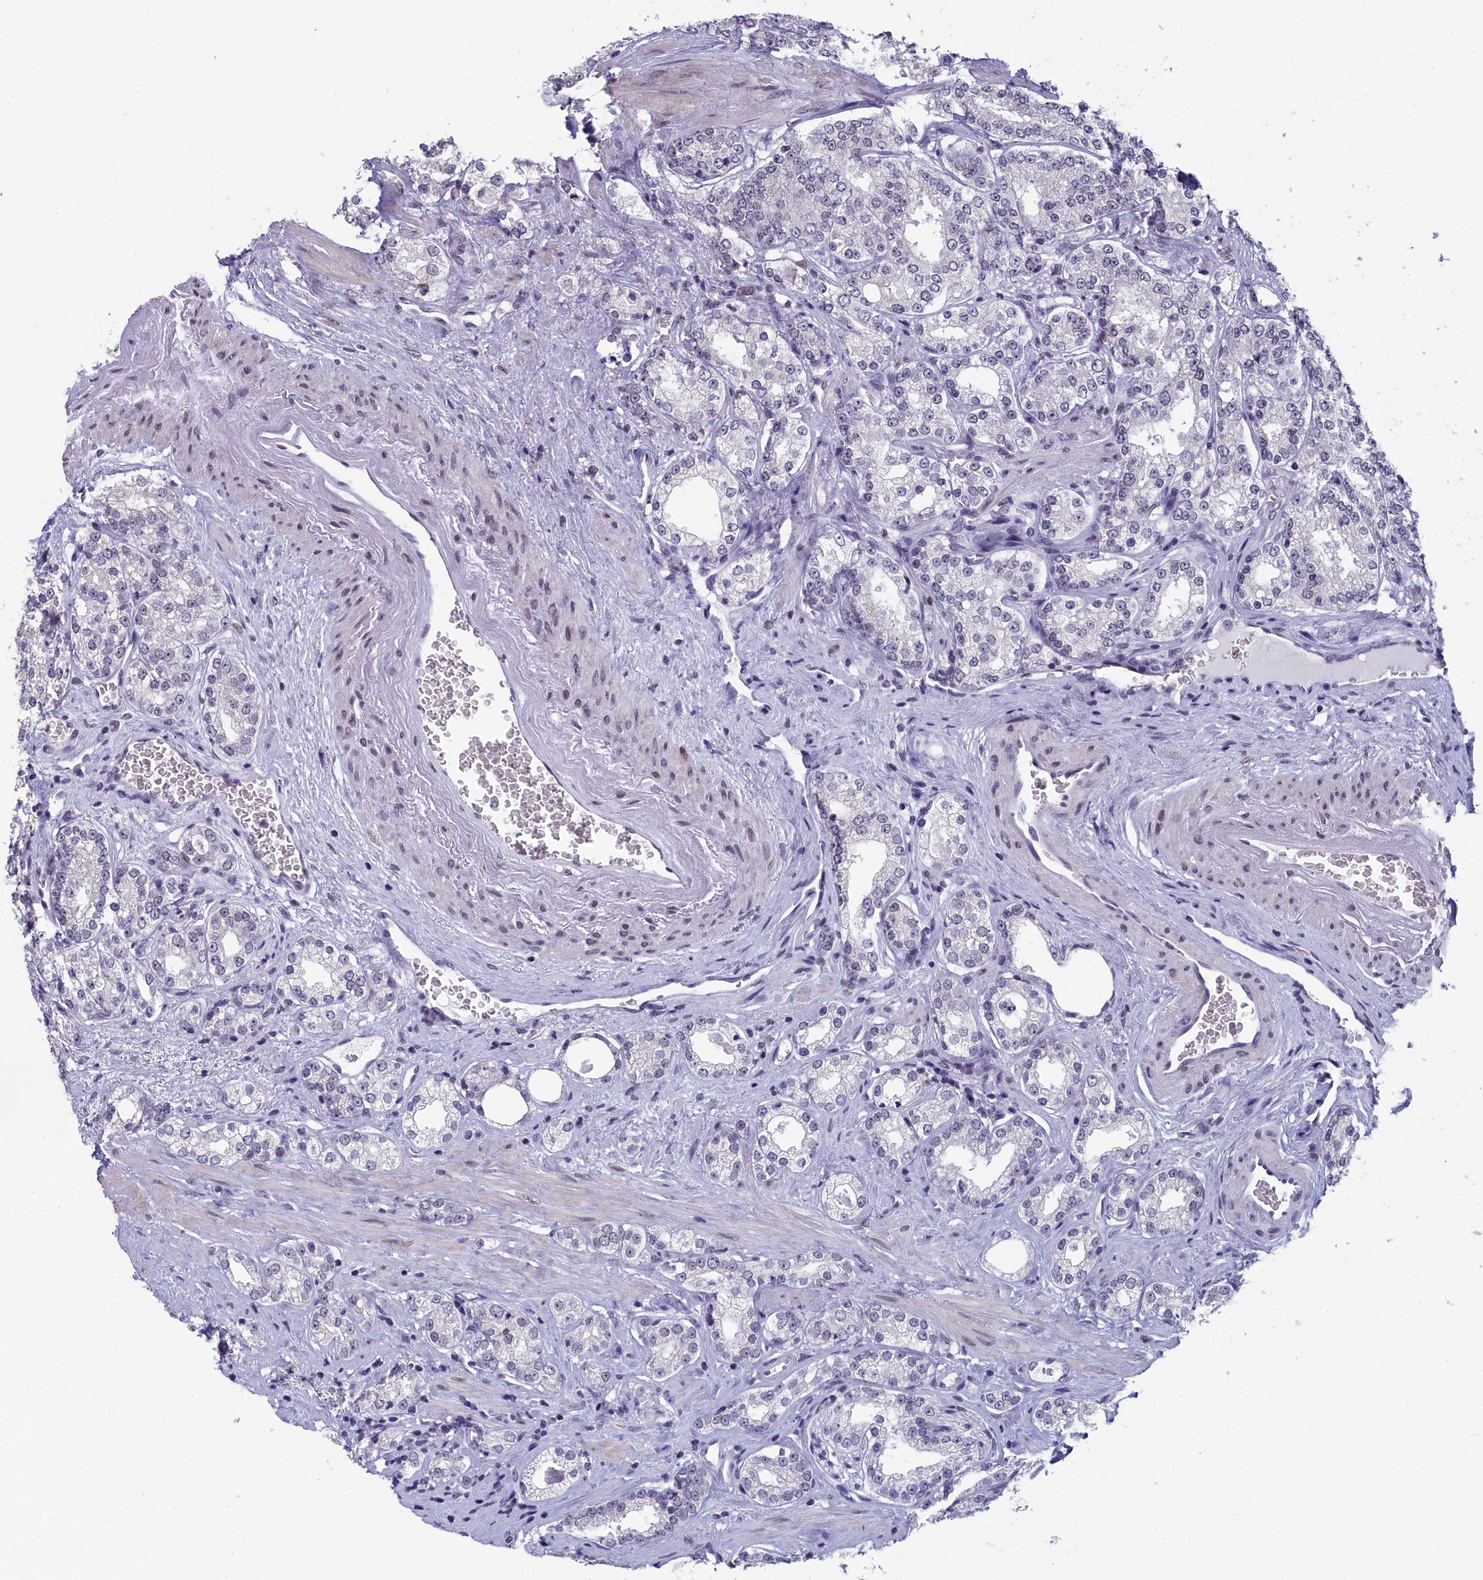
{"staining": {"intensity": "negative", "quantity": "none", "location": "none"}, "tissue": "prostate cancer", "cell_type": "Tumor cells", "image_type": "cancer", "snomed": [{"axis": "morphology", "description": "Normal tissue, NOS"}, {"axis": "morphology", "description": "Adenocarcinoma, High grade"}, {"axis": "topography", "description": "Prostate"}], "caption": "Immunohistochemical staining of human high-grade adenocarcinoma (prostate) shows no significant expression in tumor cells.", "gene": "CCDC97", "patient": {"sex": "male", "age": 83}}